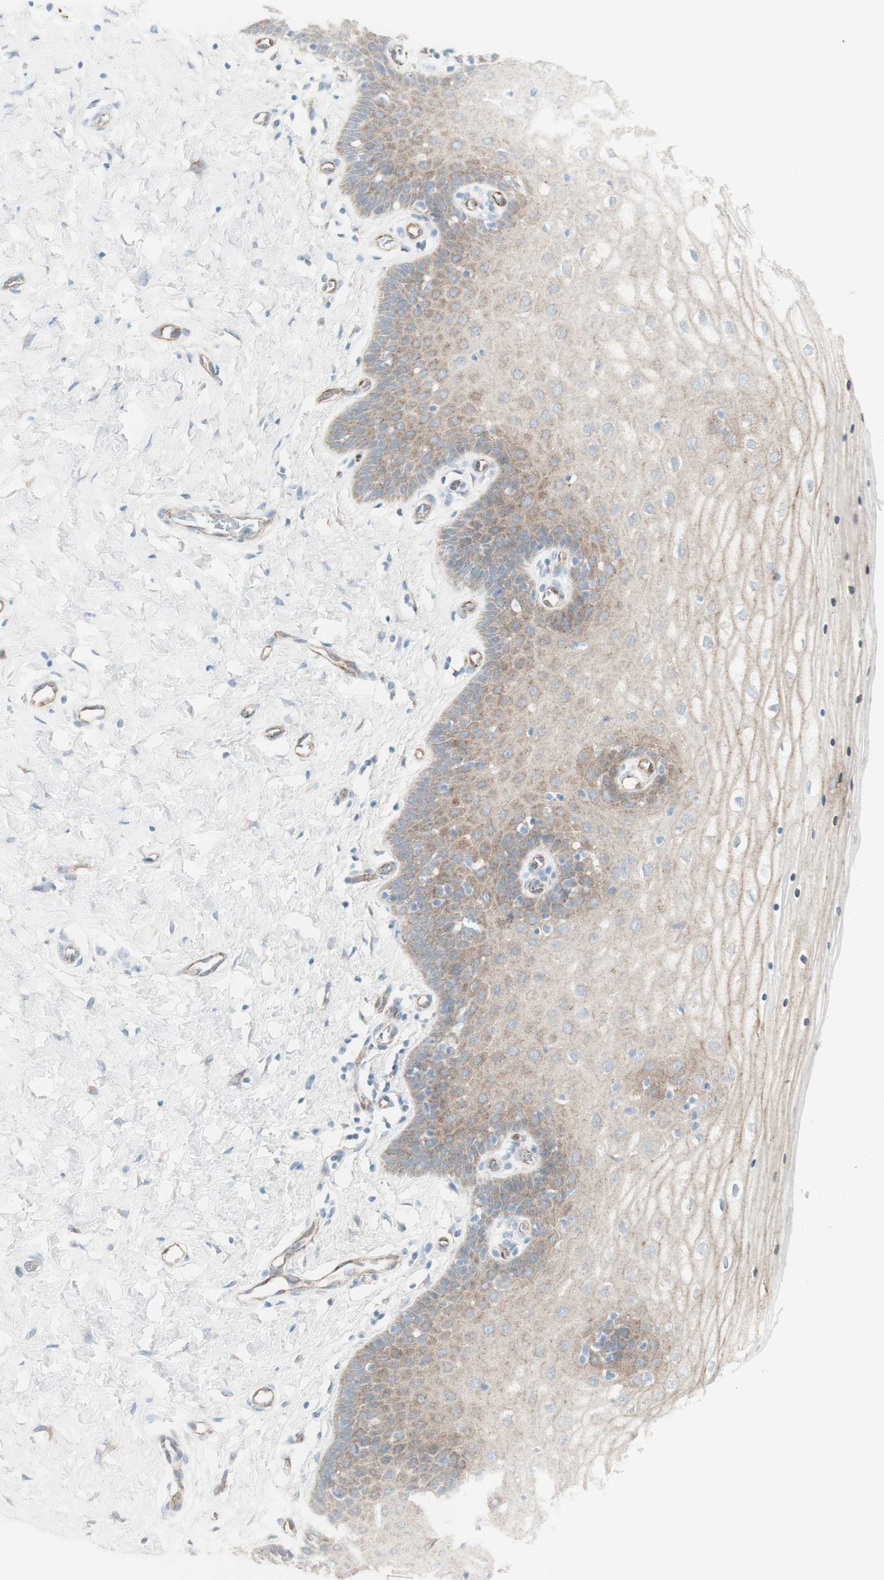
{"staining": {"intensity": "weak", "quantity": "25%-75%", "location": "cytoplasmic/membranous"}, "tissue": "cervix", "cell_type": "Glandular cells", "image_type": "normal", "snomed": [{"axis": "morphology", "description": "Normal tissue, NOS"}, {"axis": "topography", "description": "Cervix"}], "caption": "Immunohistochemistry (IHC) of normal human cervix exhibits low levels of weak cytoplasmic/membranous staining in approximately 25%-75% of glandular cells. (DAB IHC, brown staining for protein, blue staining for nuclei).", "gene": "MYO6", "patient": {"sex": "female", "age": 55}}